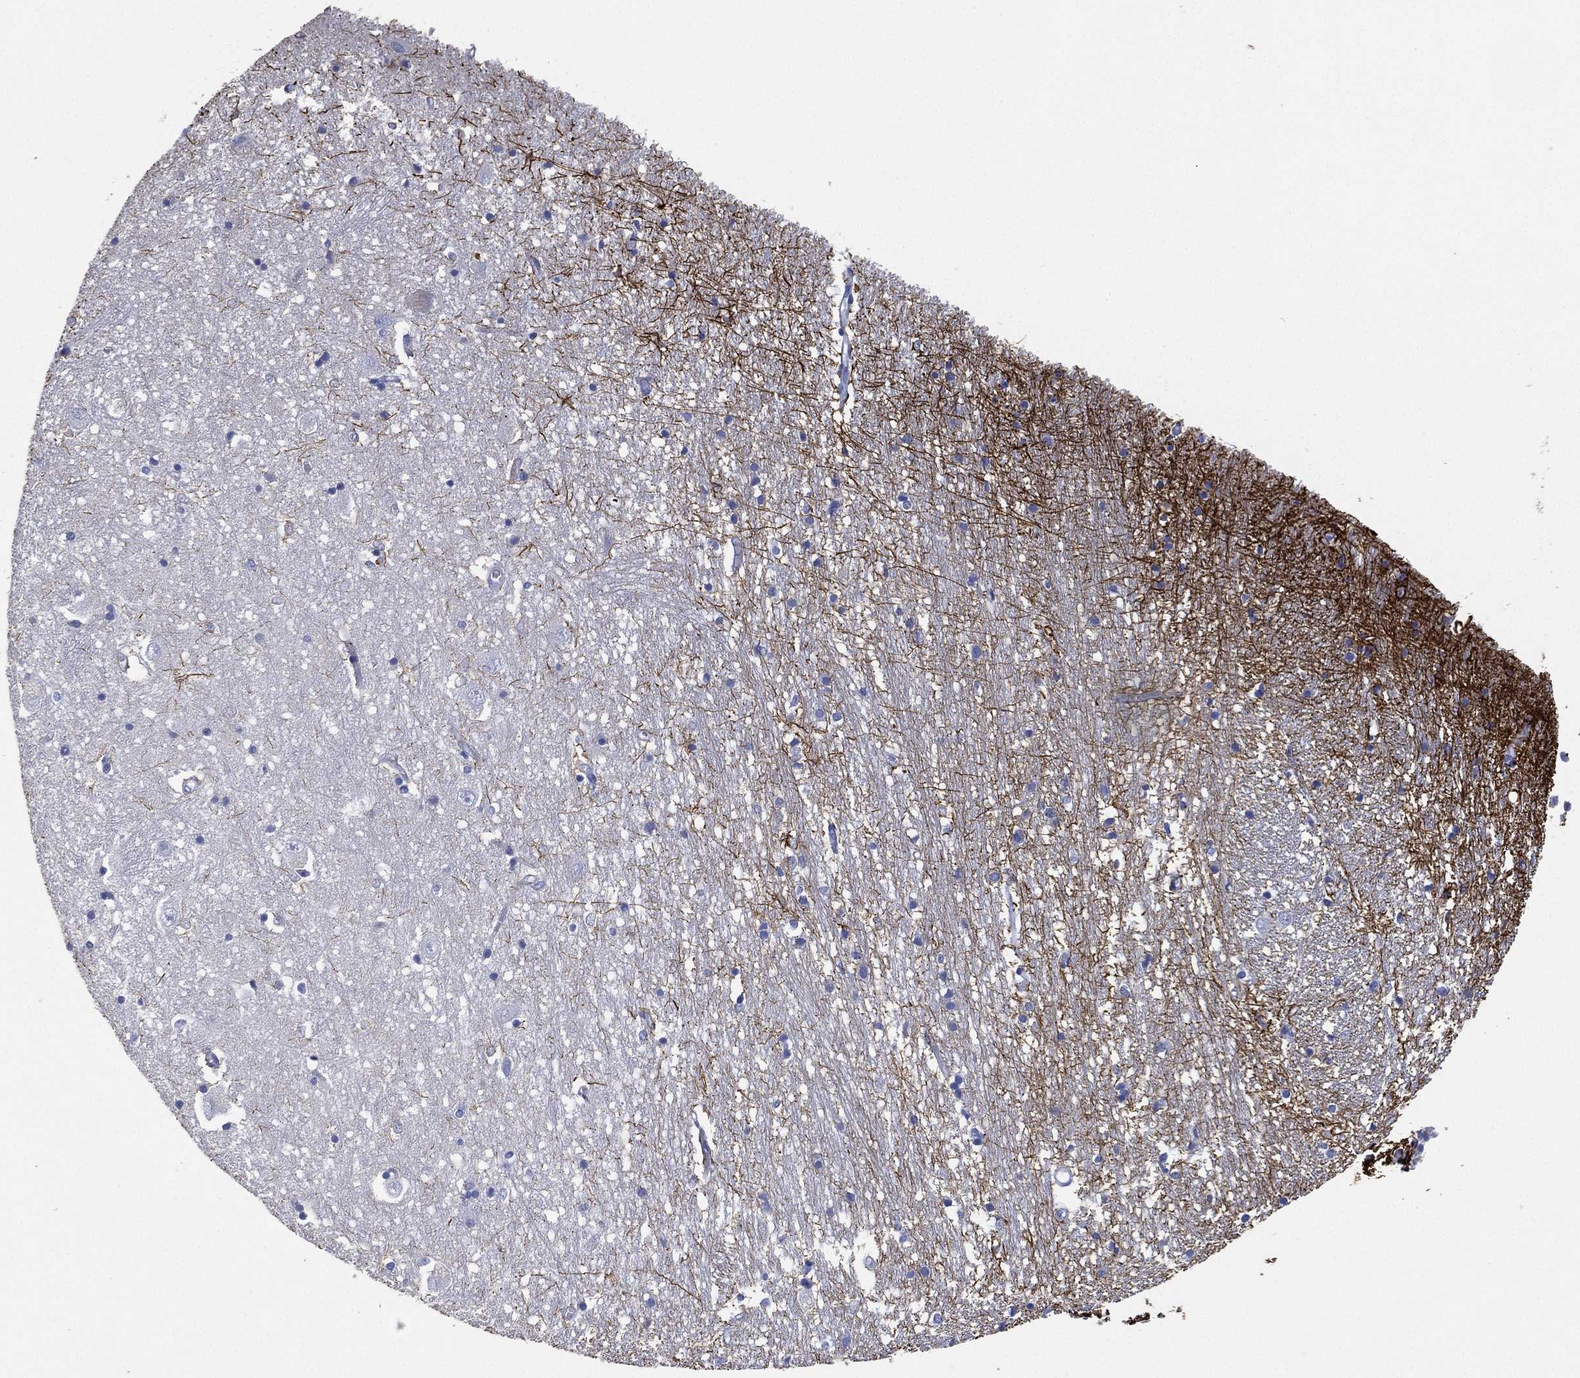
{"staining": {"intensity": "strong", "quantity": "<25%", "location": "cytoplasmic/membranous"}, "tissue": "caudate", "cell_type": "Glial cells", "image_type": "normal", "snomed": [{"axis": "morphology", "description": "Normal tissue, NOS"}, {"axis": "topography", "description": "Lateral ventricle wall"}], "caption": "Protein expression analysis of benign caudate demonstrates strong cytoplasmic/membranous positivity in approximately <25% of glial cells. (brown staining indicates protein expression, while blue staining denotes nuclei).", "gene": "FMO1", "patient": {"sex": "male", "age": 54}}